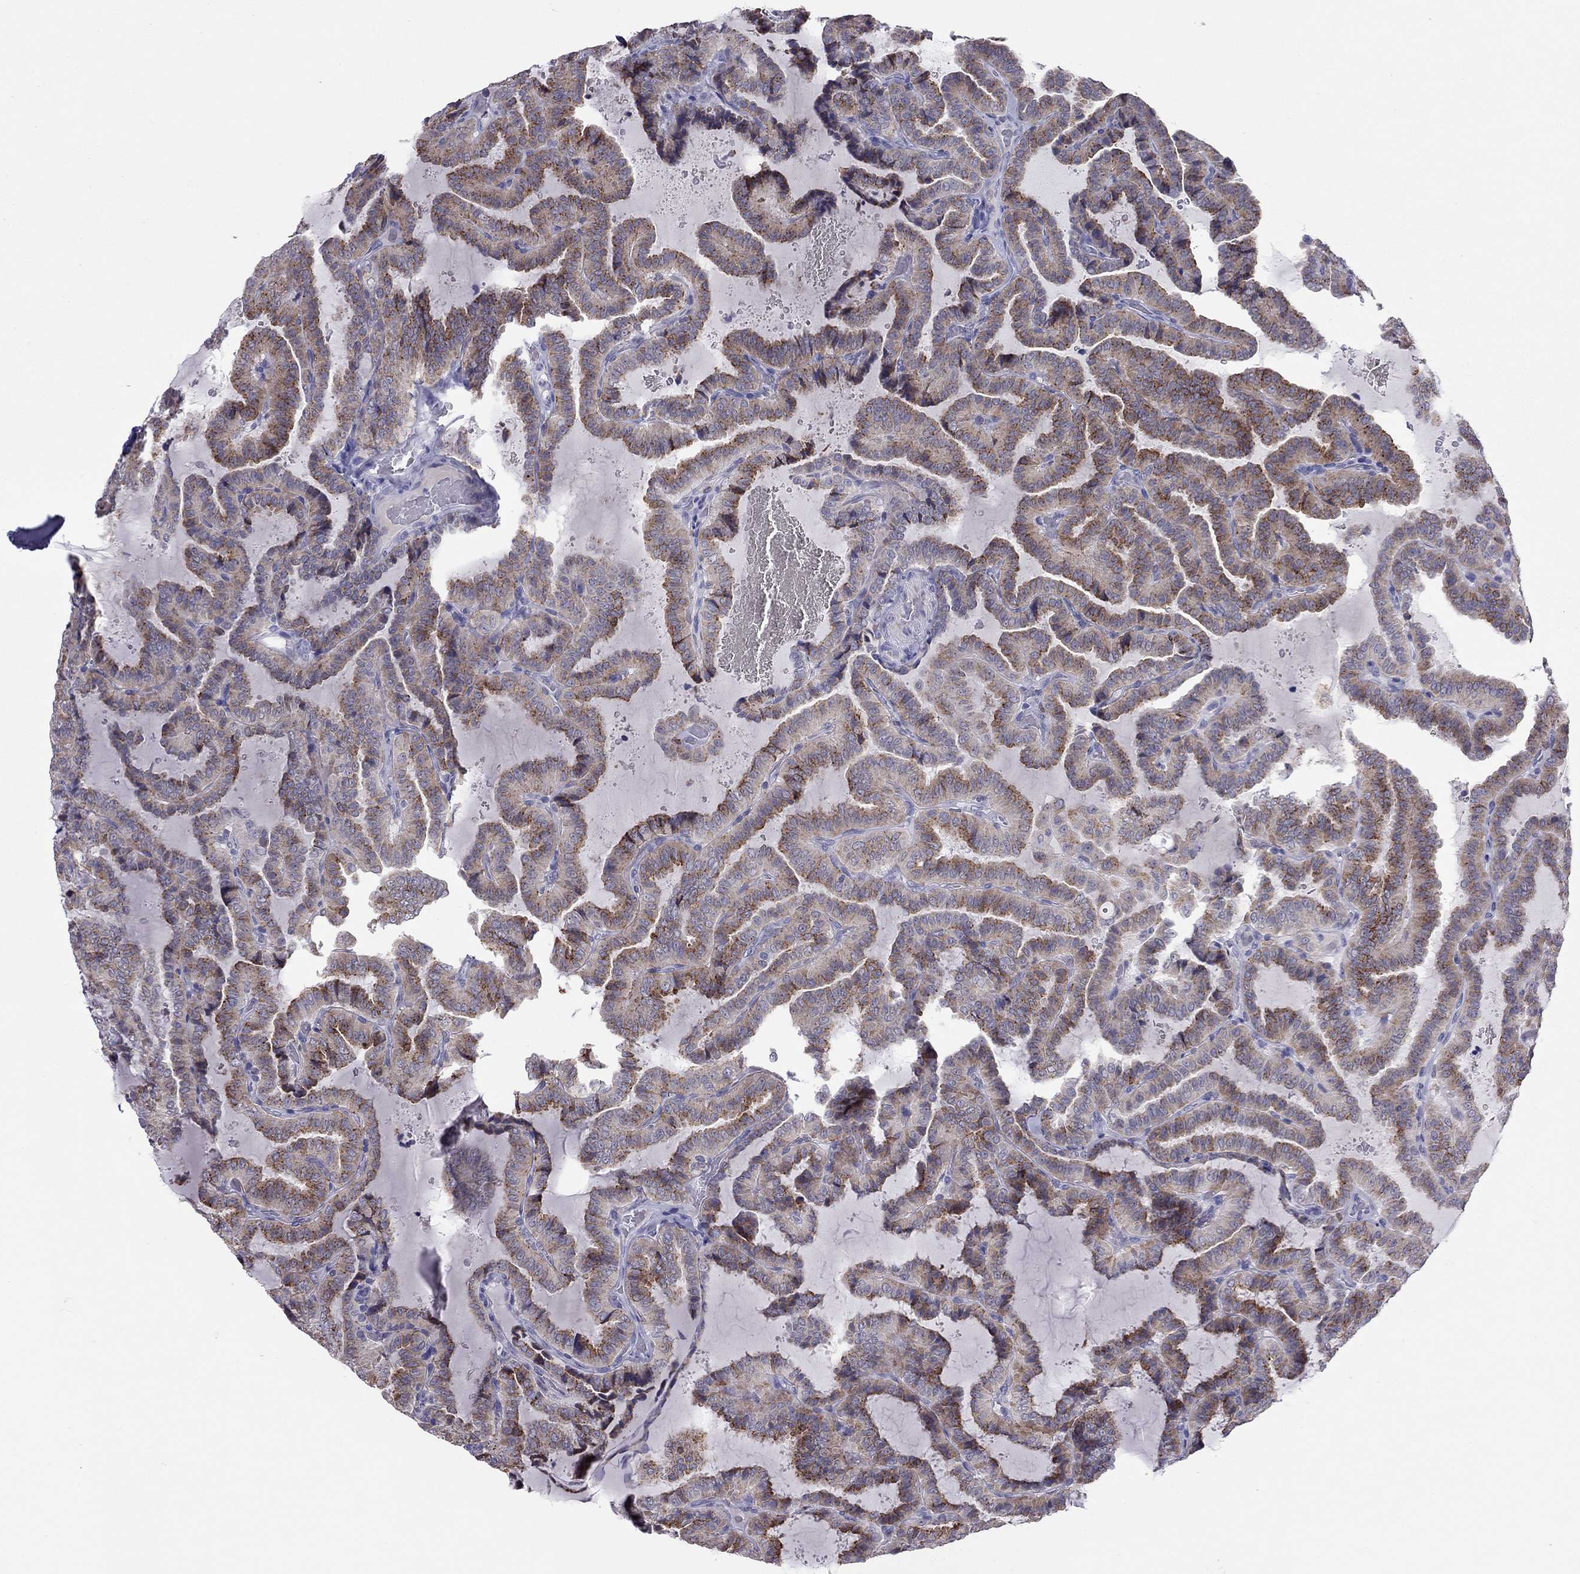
{"staining": {"intensity": "strong", "quantity": ">75%", "location": "cytoplasmic/membranous"}, "tissue": "thyroid cancer", "cell_type": "Tumor cells", "image_type": "cancer", "snomed": [{"axis": "morphology", "description": "Papillary adenocarcinoma, NOS"}, {"axis": "topography", "description": "Thyroid gland"}], "caption": "Immunohistochemical staining of thyroid papillary adenocarcinoma displays high levels of strong cytoplasmic/membranous positivity in approximately >75% of tumor cells.", "gene": "PPP1R3A", "patient": {"sex": "female", "age": 39}}